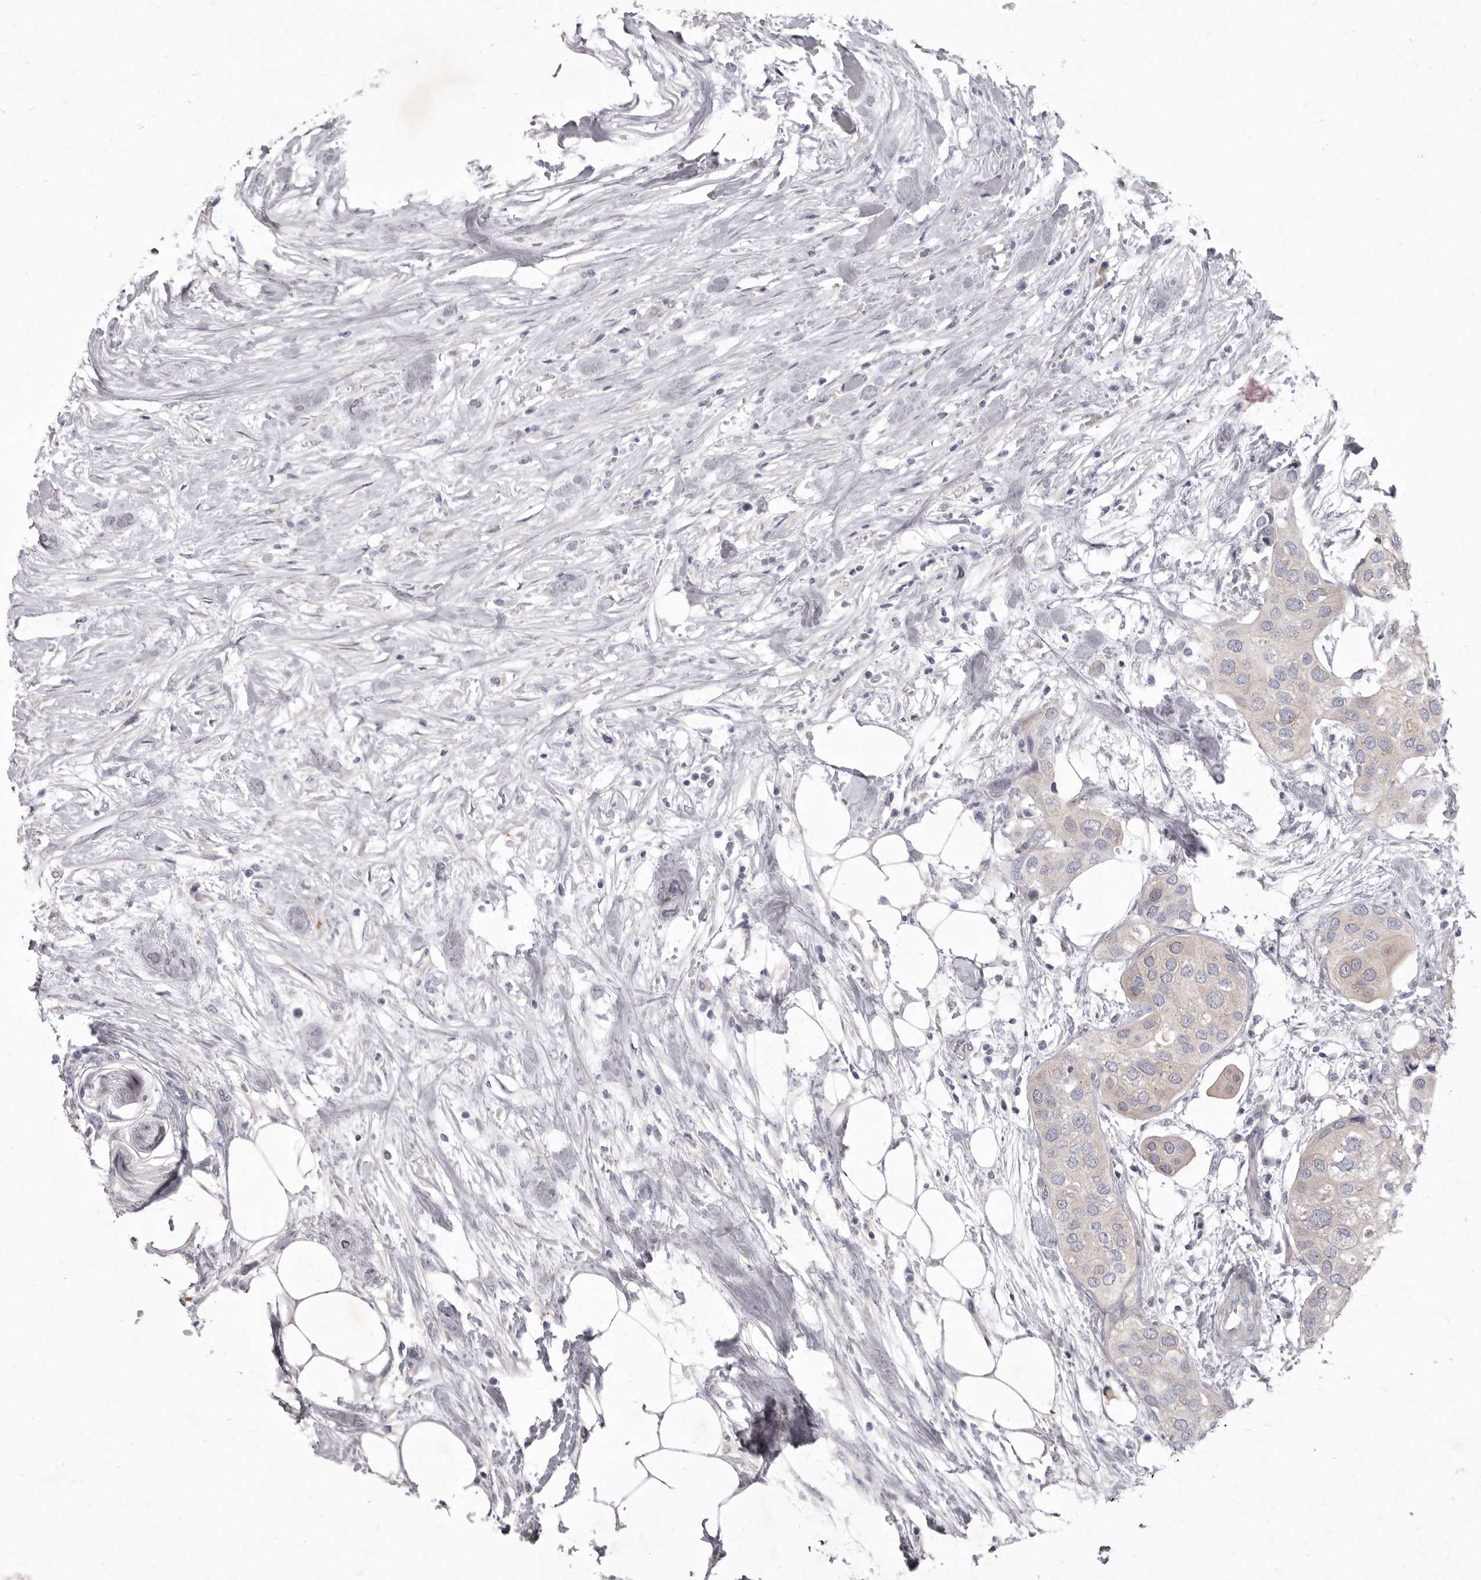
{"staining": {"intensity": "weak", "quantity": "<25%", "location": "cytoplasmic/membranous"}, "tissue": "urothelial cancer", "cell_type": "Tumor cells", "image_type": "cancer", "snomed": [{"axis": "morphology", "description": "Urothelial carcinoma, High grade"}, {"axis": "topography", "description": "Urinary bladder"}], "caption": "High magnification brightfield microscopy of urothelial cancer stained with DAB (3,3'-diaminobenzidine) (brown) and counterstained with hematoxylin (blue): tumor cells show no significant positivity.", "gene": "P2RX6", "patient": {"sex": "male", "age": 64}}